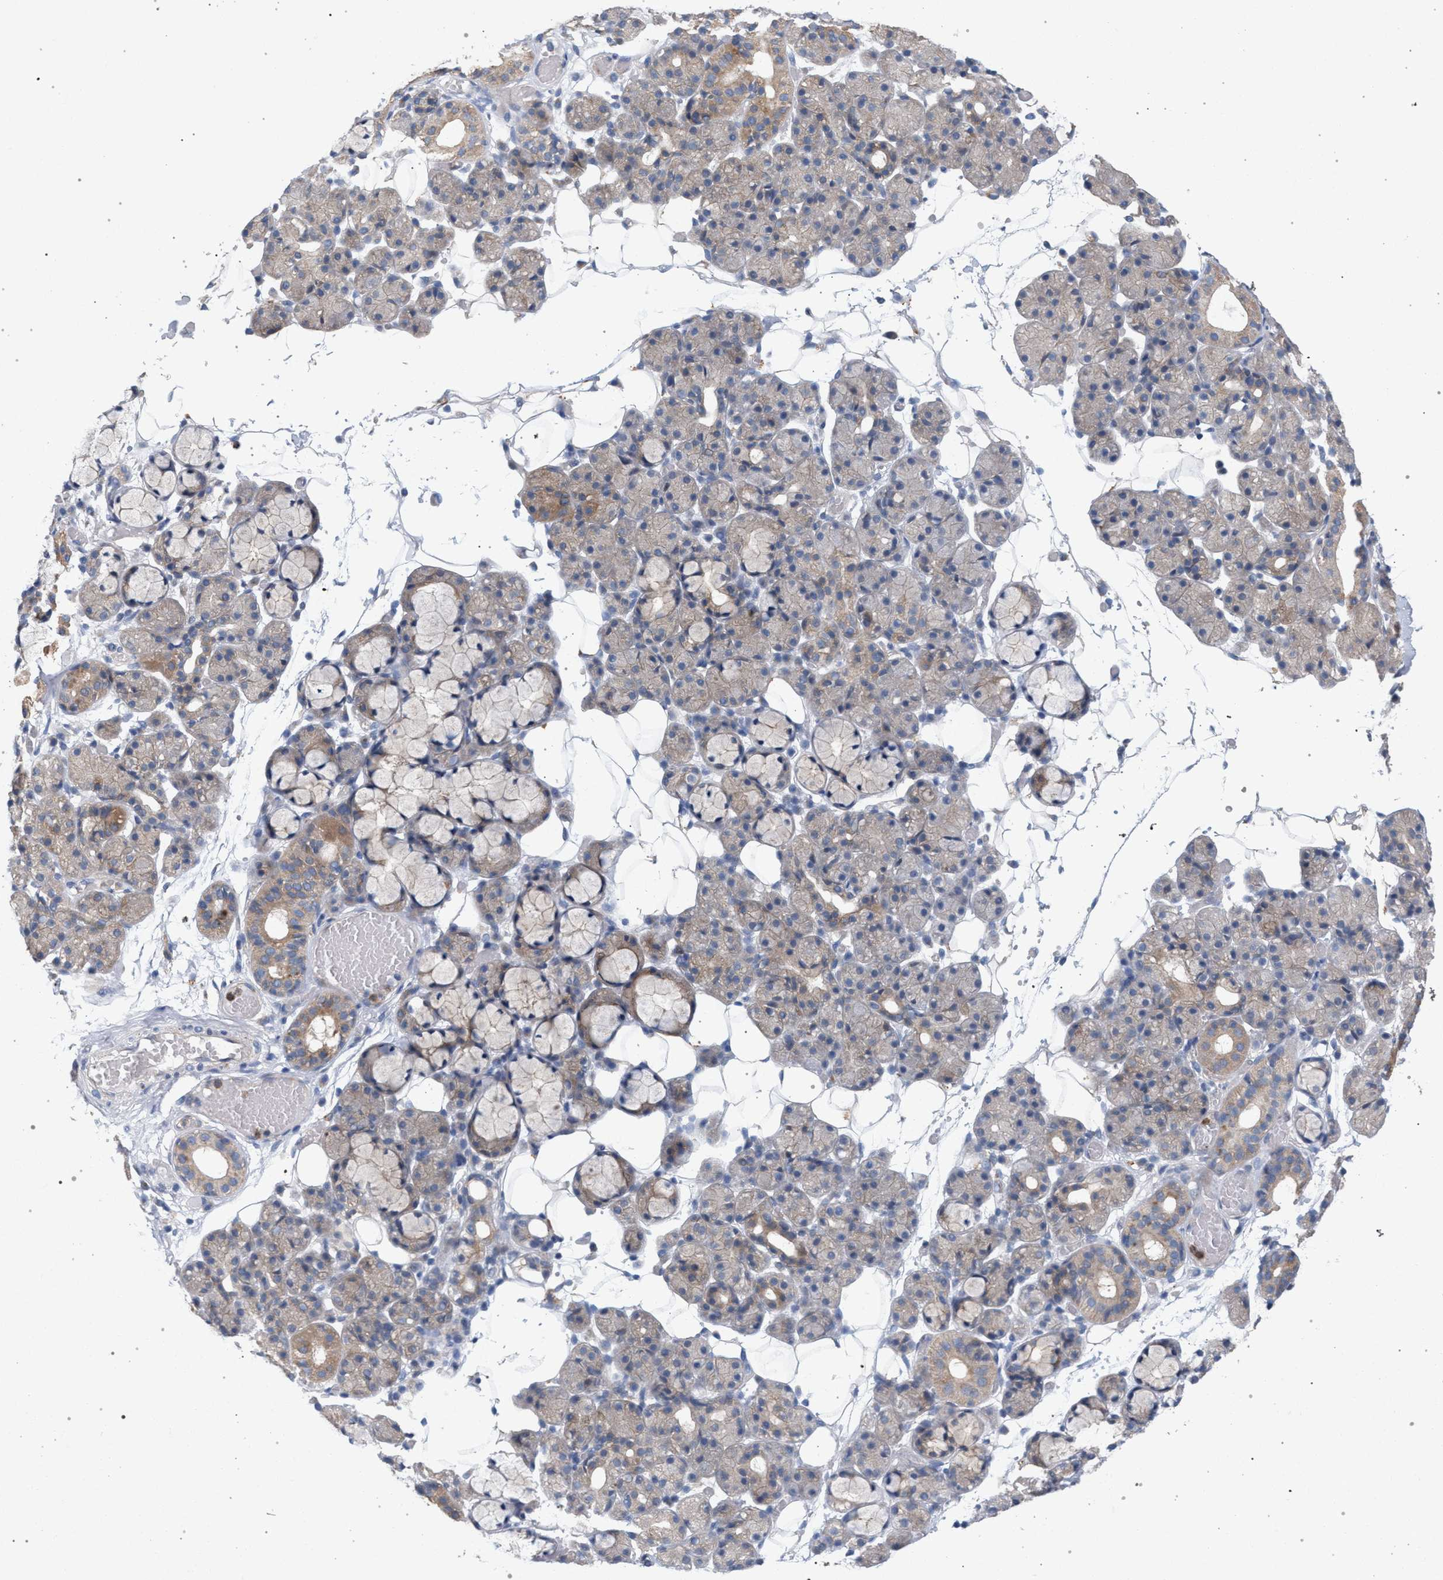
{"staining": {"intensity": "weak", "quantity": "25%-75%", "location": "cytoplasmic/membranous"}, "tissue": "salivary gland", "cell_type": "Glandular cells", "image_type": "normal", "snomed": [{"axis": "morphology", "description": "Normal tissue, NOS"}, {"axis": "topography", "description": "Salivary gland"}], "caption": "Brown immunohistochemical staining in unremarkable salivary gland displays weak cytoplasmic/membranous staining in approximately 25%-75% of glandular cells.", "gene": "MAMDC2", "patient": {"sex": "male", "age": 63}}